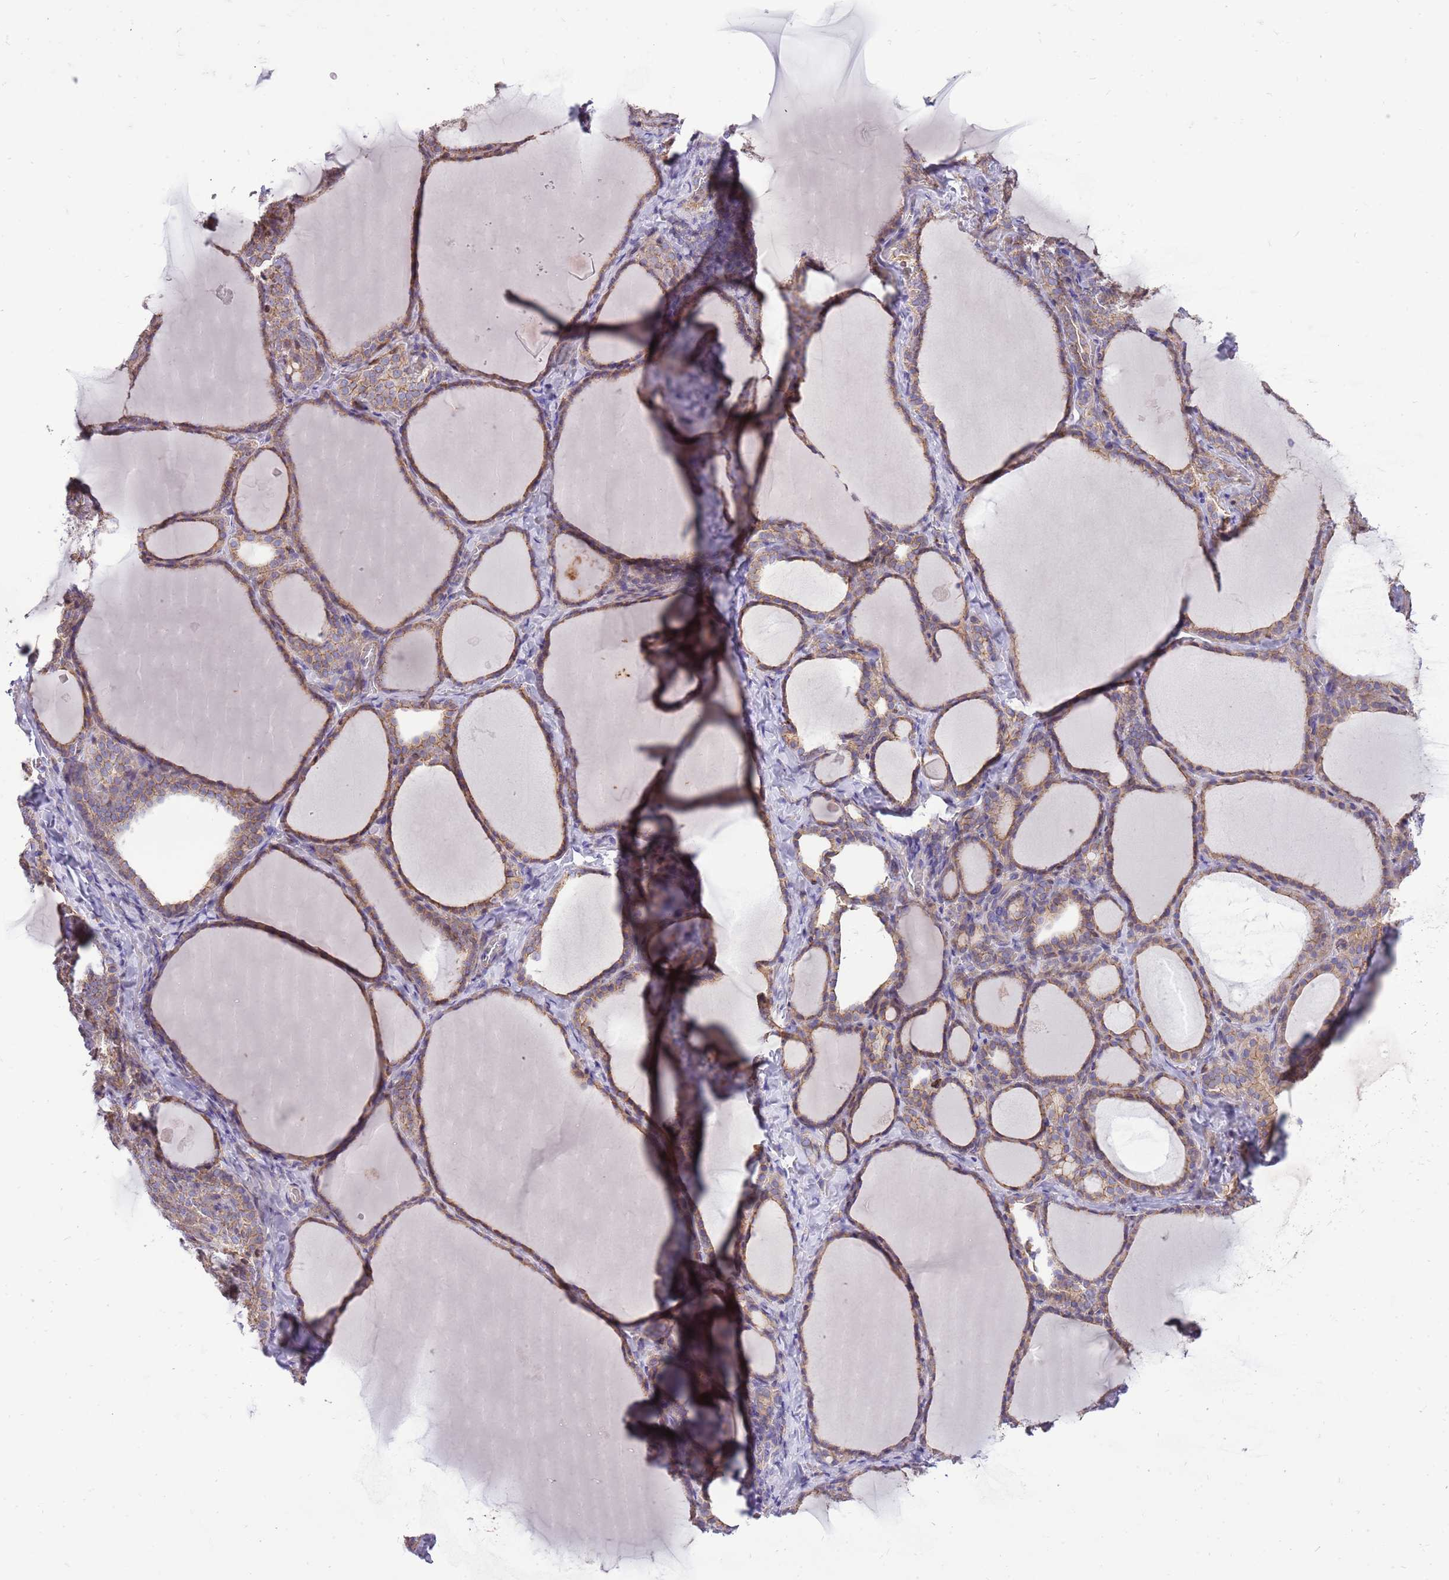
{"staining": {"intensity": "moderate", "quantity": ">75%", "location": "cytoplasmic/membranous"}, "tissue": "thyroid gland", "cell_type": "Glandular cells", "image_type": "normal", "snomed": [{"axis": "morphology", "description": "Normal tissue, NOS"}, {"axis": "topography", "description": "Thyroid gland"}], "caption": "The histopathology image exhibits a brown stain indicating the presence of a protein in the cytoplasmic/membranous of glandular cells in thyroid gland.", "gene": "WDR90", "patient": {"sex": "female", "age": 39}}